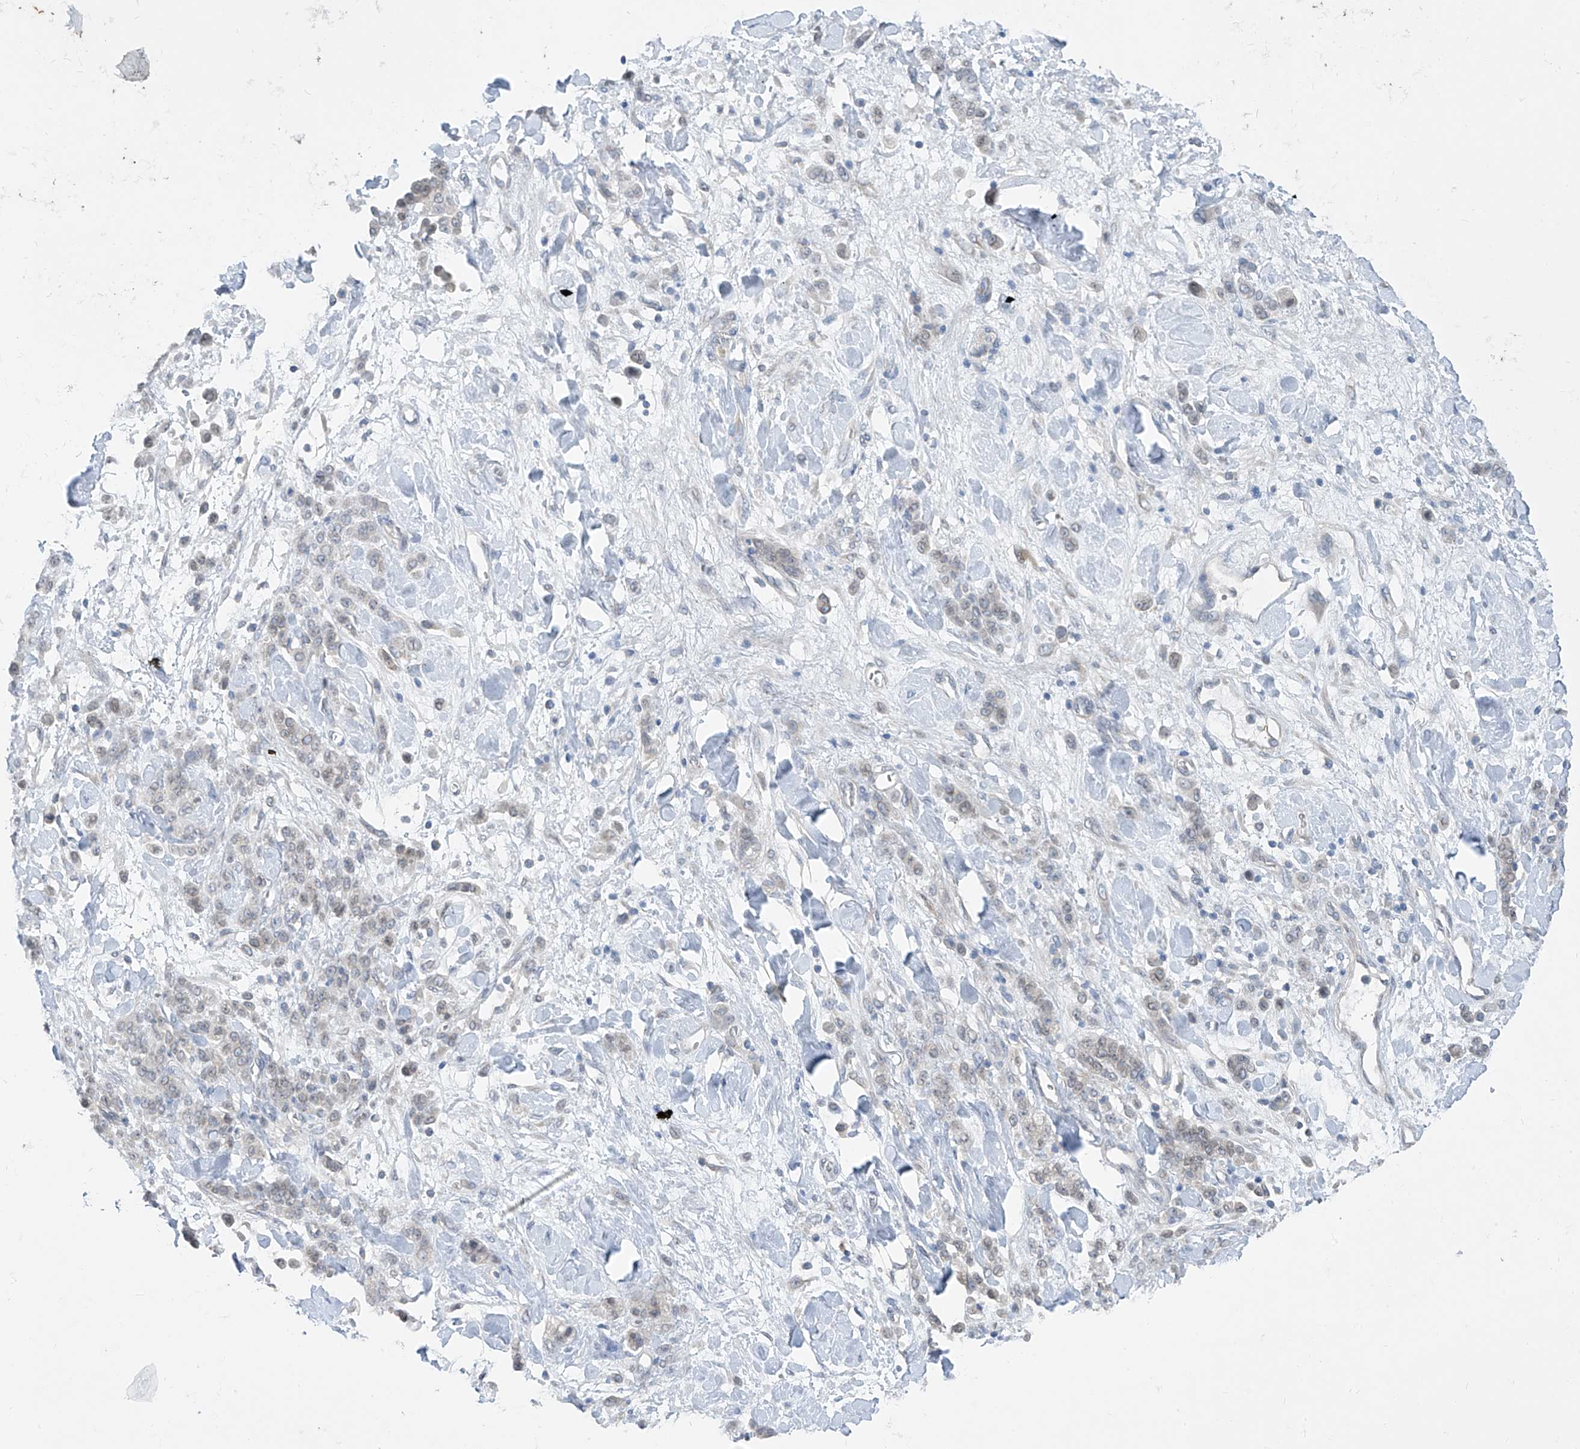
{"staining": {"intensity": "weak", "quantity": "<25%", "location": "nuclear"}, "tissue": "stomach cancer", "cell_type": "Tumor cells", "image_type": "cancer", "snomed": [{"axis": "morphology", "description": "Normal tissue, NOS"}, {"axis": "morphology", "description": "Adenocarcinoma, NOS"}, {"axis": "topography", "description": "Stomach"}], "caption": "The histopathology image shows no staining of tumor cells in stomach adenocarcinoma. (IHC, brightfield microscopy, high magnification).", "gene": "KRTAP25-1", "patient": {"sex": "male", "age": 82}}